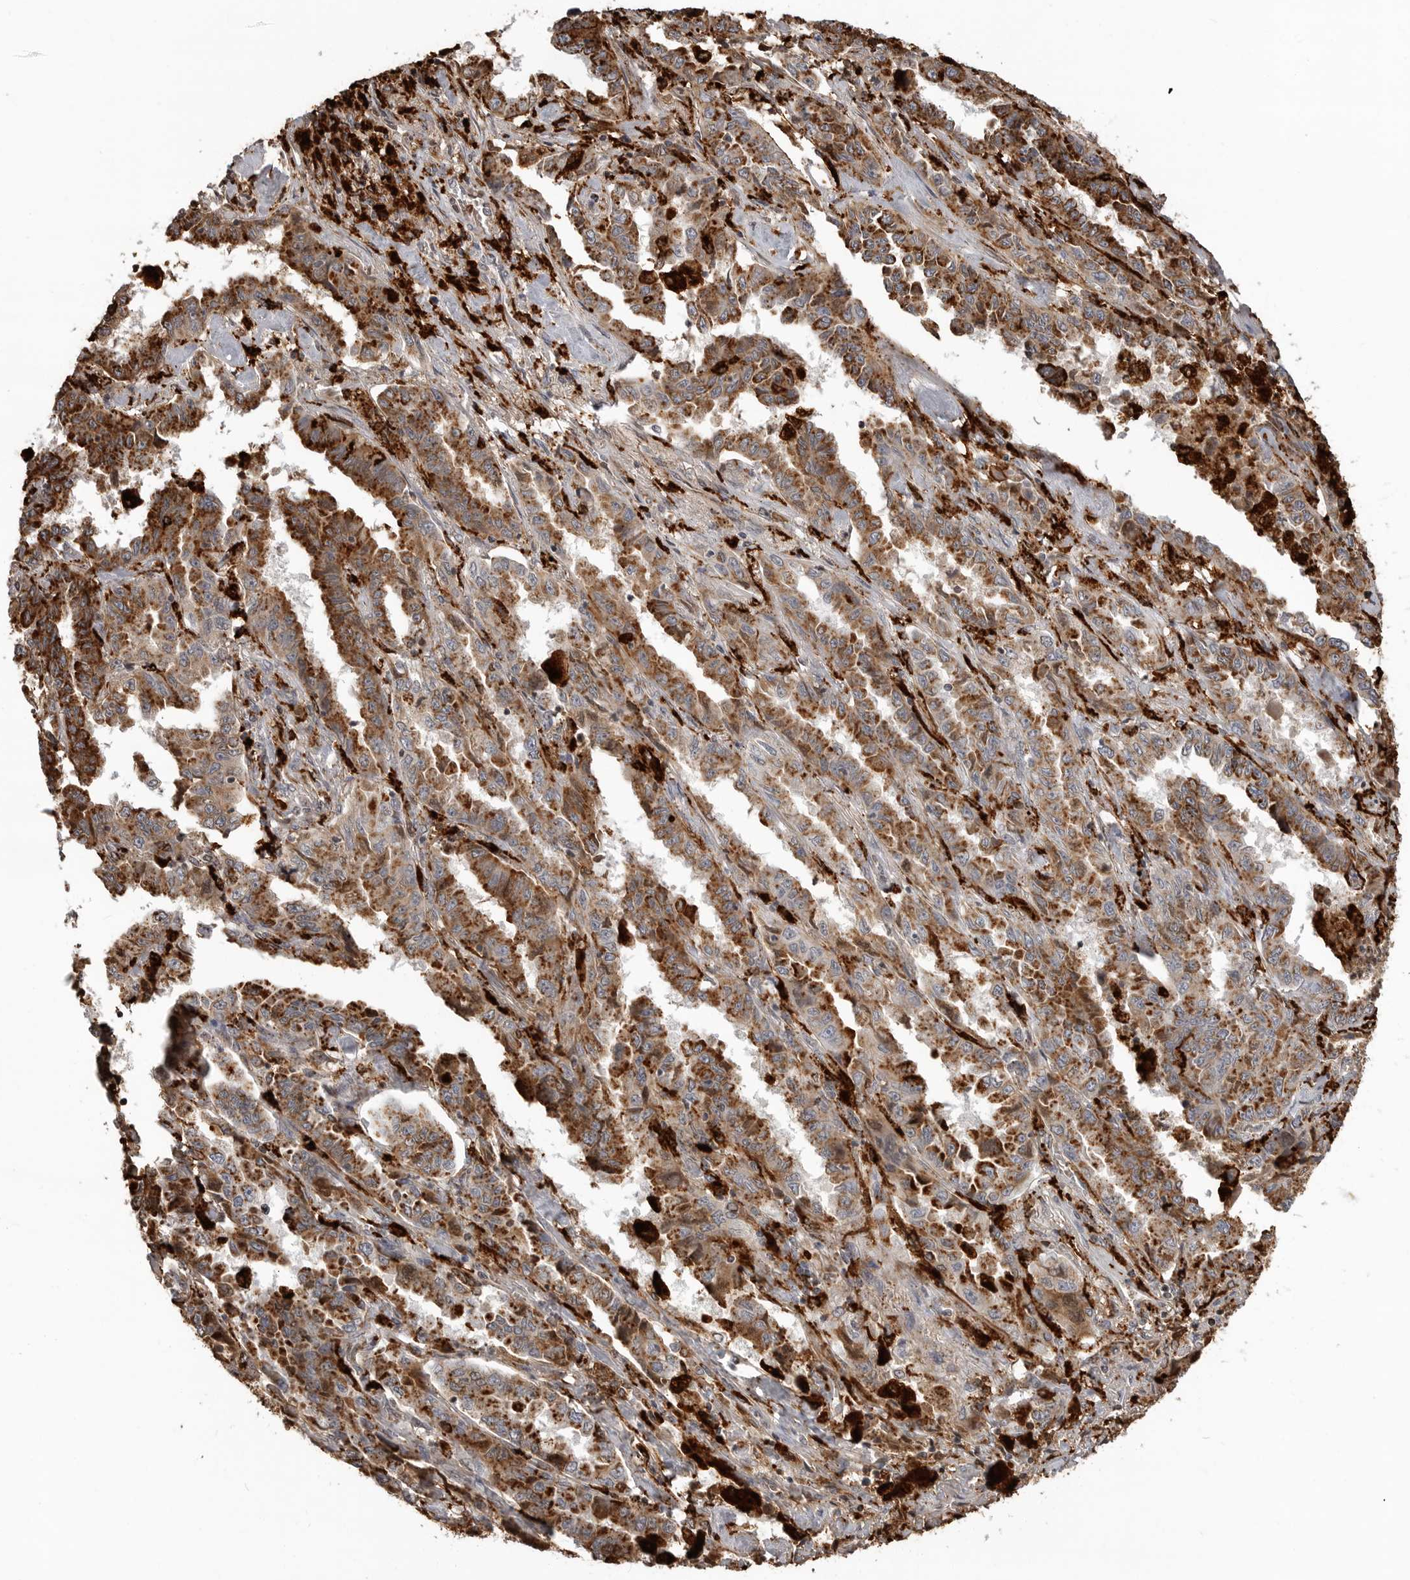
{"staining": {"intensity": "strong", "quantity": ">75%", "location": "cytoplasmic/membranous"}, "tissue": "lung cancer", "cell_type": "Tumor cells", "image_type": "cancer", "snomed": [{"axis": "morphology", "description": "Adenocarcinoma, NOS"}, {"axis": "topography", "description": "Lung"}], "caption": "A high-resolution image shows immunohistochemistry staining of adenocarcinoma (lung), which displays strong cytoplasmic/membranous staining in approximately >75% of tumor cells.", "gene": "IFI30", "patient": {"sex": "female", "age": 51}}